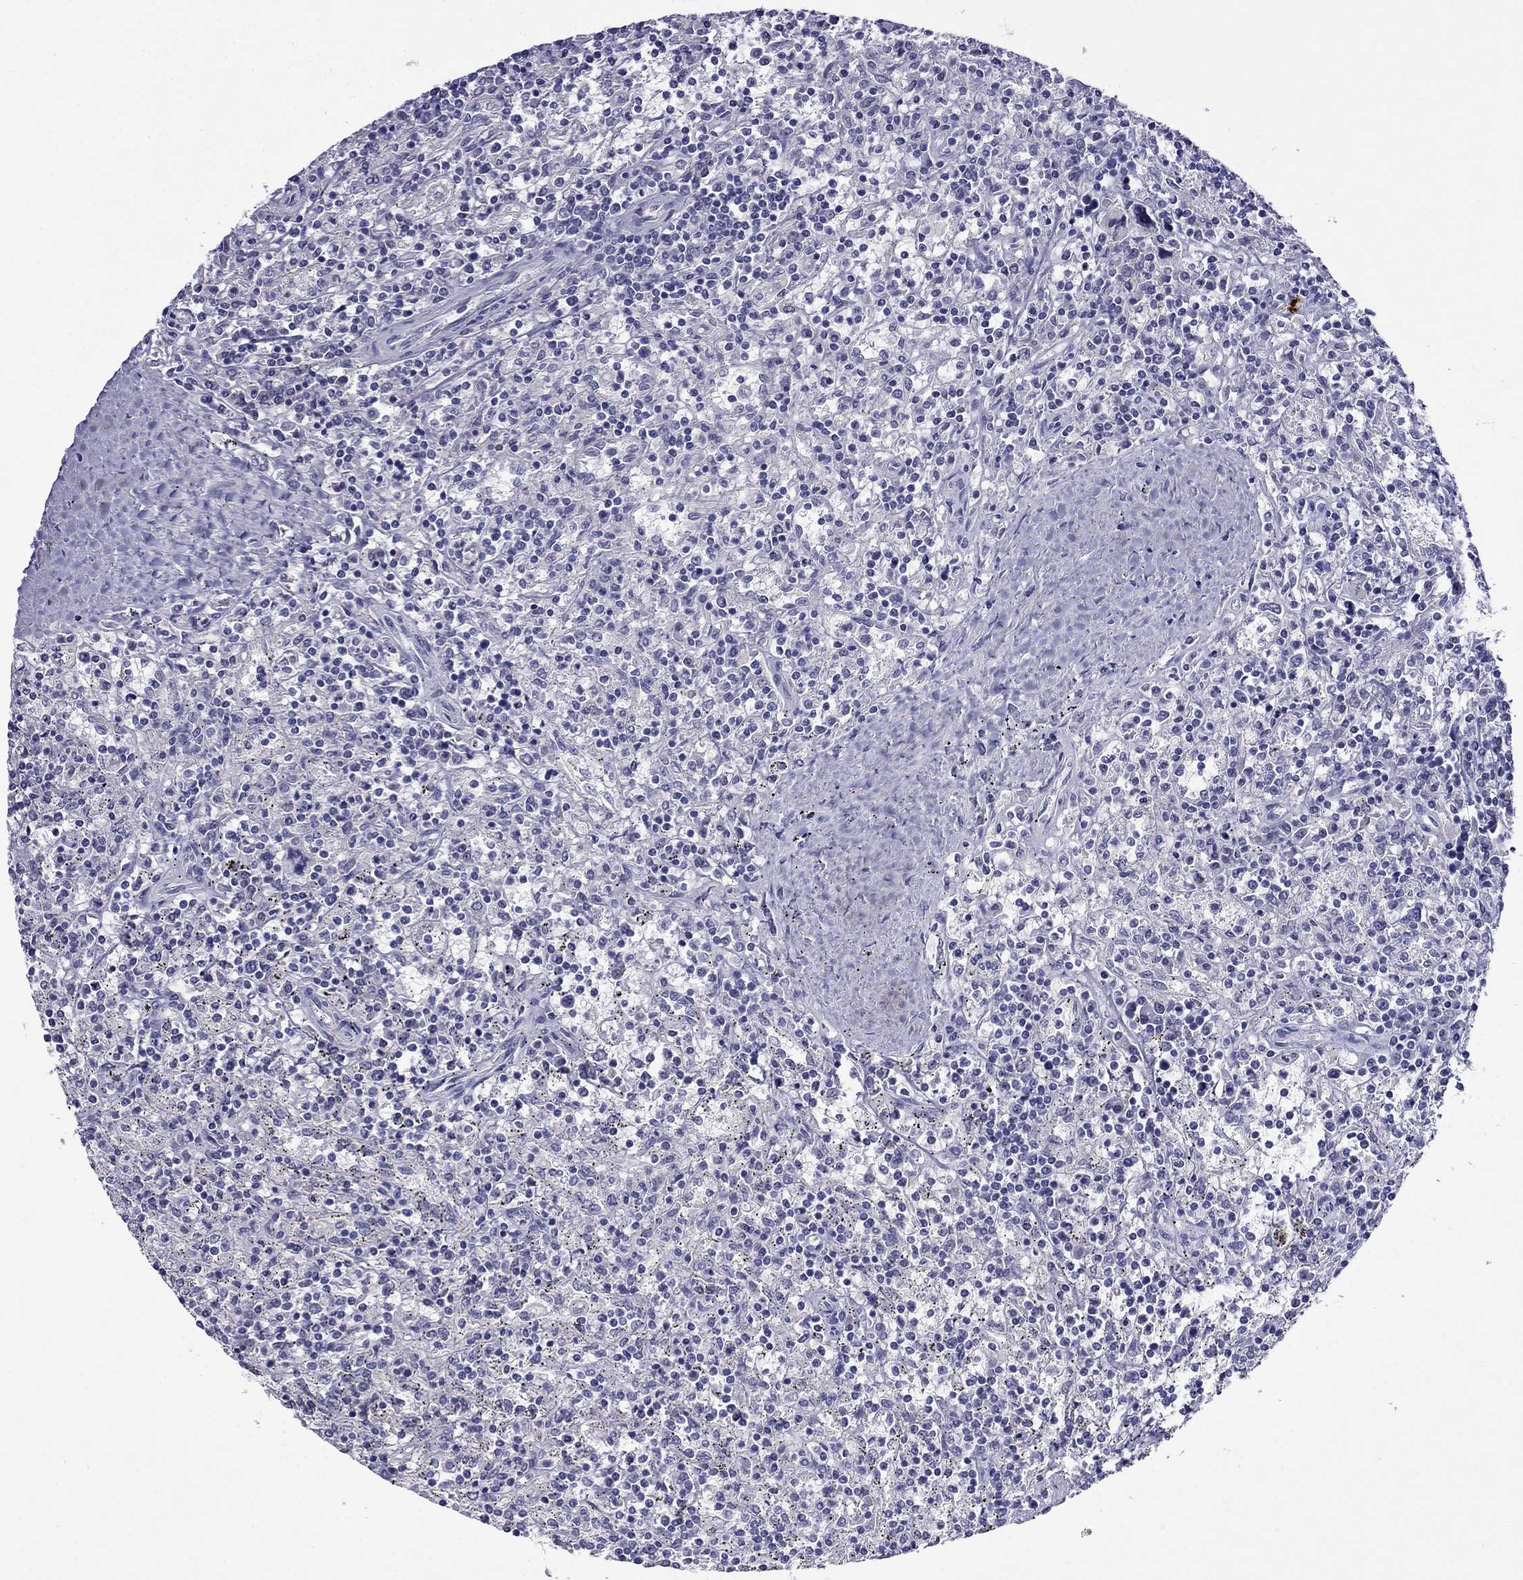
{"staining": {"intensity": "negative", "quantity": "none", "location": "none"}, "tissue": "lymphoma", "cell_type": "Tumor cells", "image_type": "cancer", "snomed": [{"axis": "morphology", "description": "Malignant lymphoma, non-Hodgkin's type, Low grade"}, {"axis": "topography", "description": "Spleen"}], "caption": "Malignant lymphoma, non-Hodgkin's type (low-grade) was stained to show a protein in brown. There is no significant staining in tumor cells.", "gene": "MYO15A", "patient": {"sex": "male", "age": 62}}